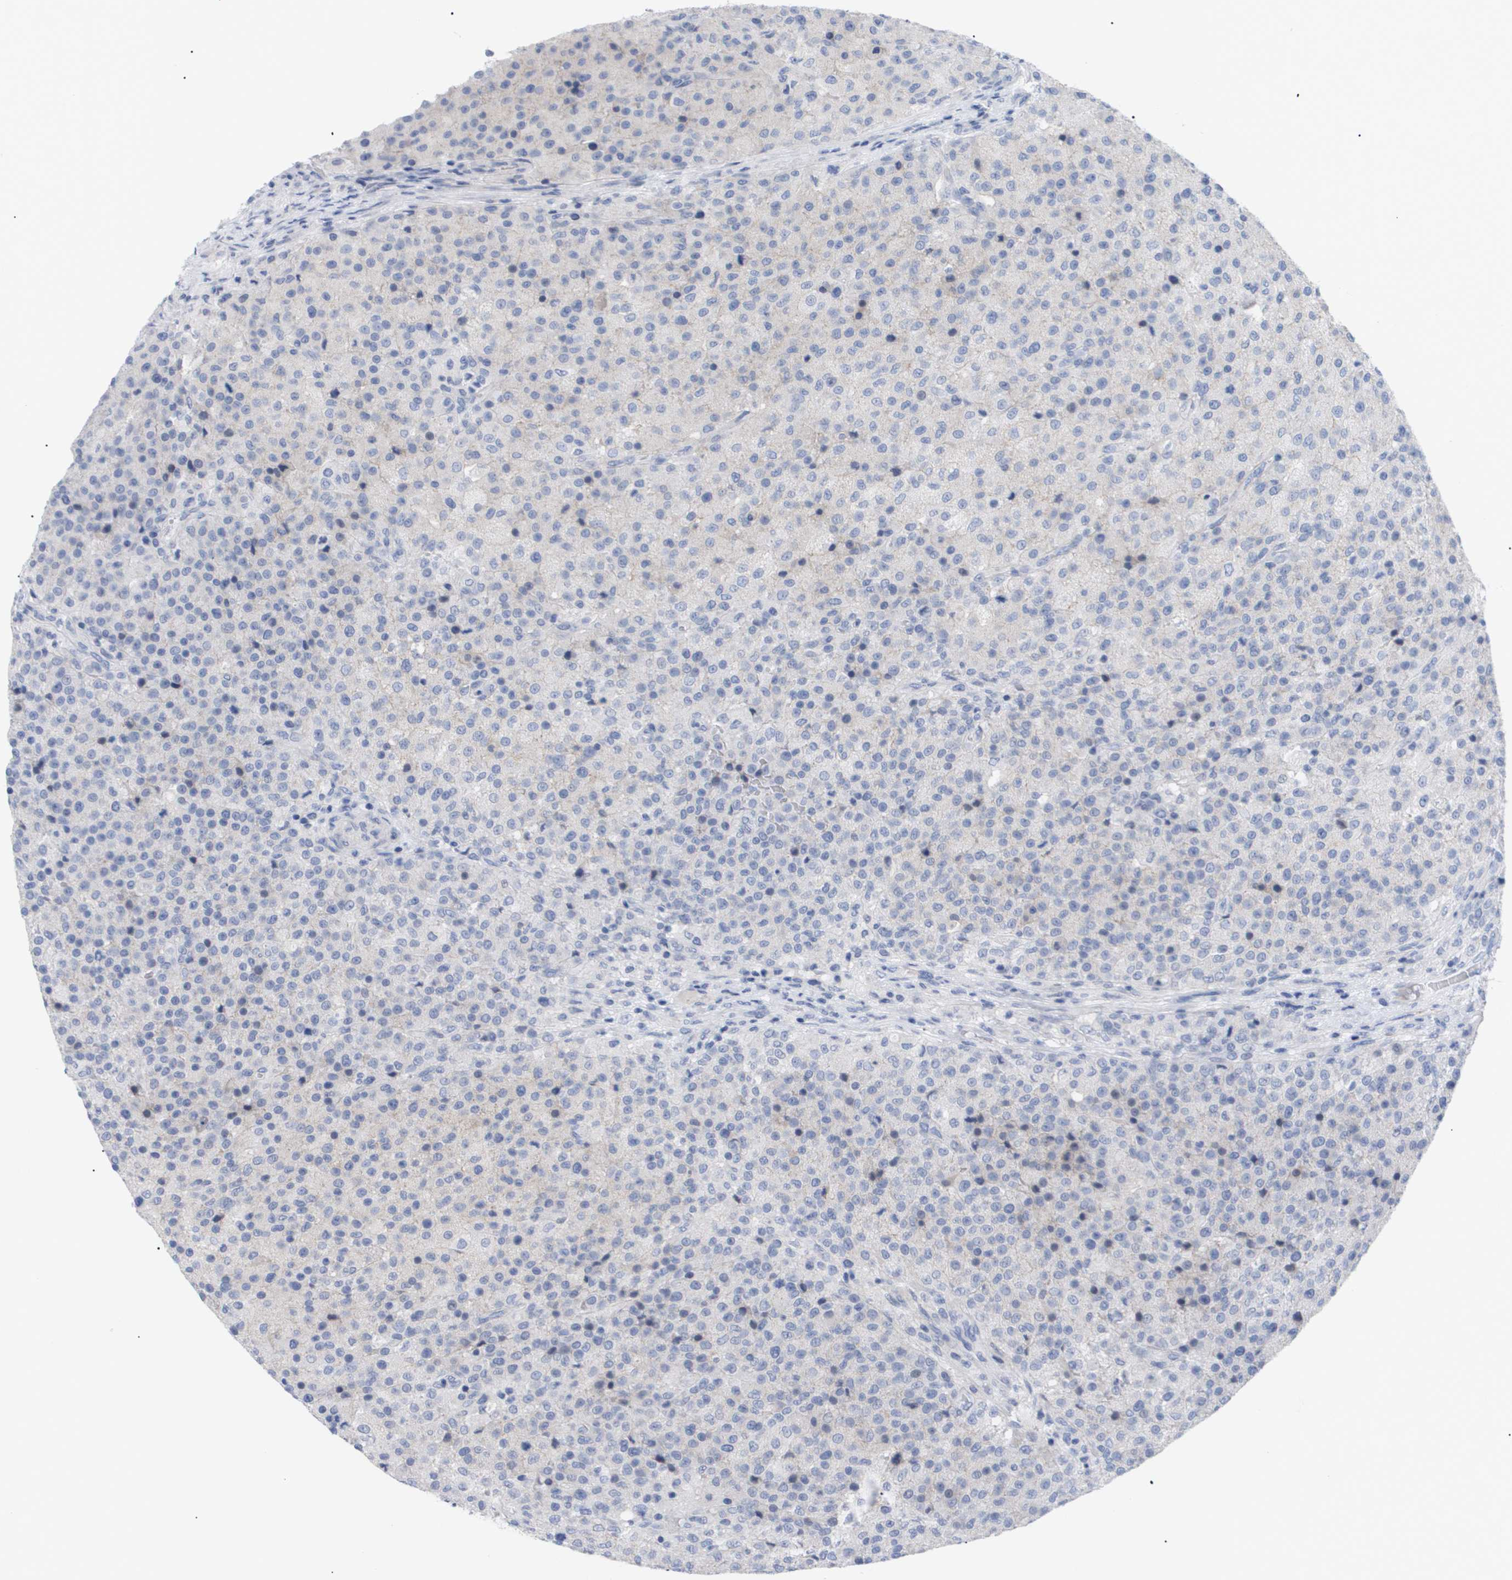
{"staining": {"intensity": "negative", "quantity": "none", "location": "none"}, "tissue": "testis cancer", "cell_type": "Tumor cells", "image_type": "cancer", "snomed": [{"axis": "morphology", "description": "Seminoma, NOS"}, {"axis": "topography", "description": "Testis"}], "caption": "There is no significant staining in tumor cells of testis cancer (seminoma).", "gene": "CAV3", "patient": {"sex": "male", "age": 59}}